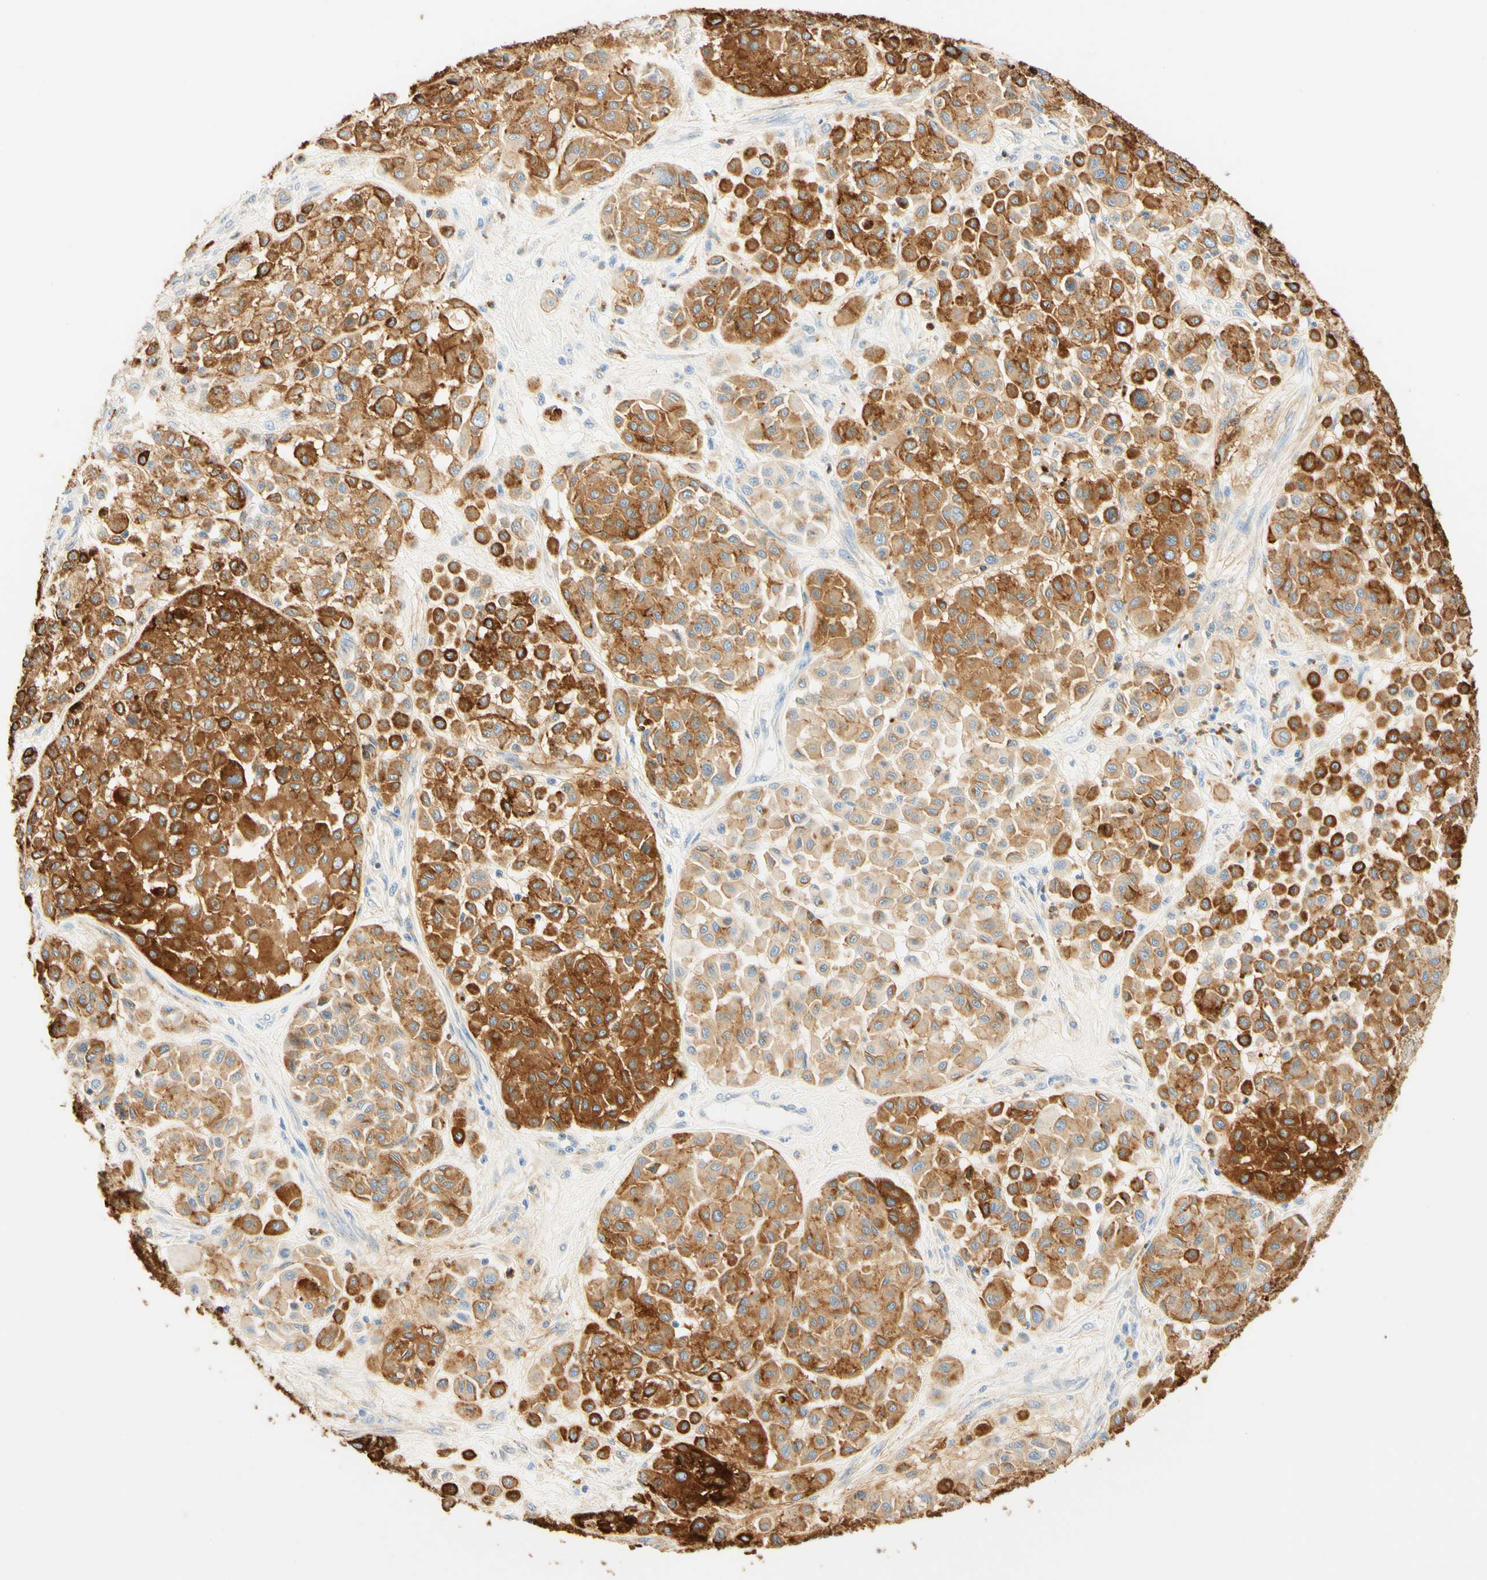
{"staining": {"intensity": "strong", "quantity": "25%-75%", "location": "cytoplasmic/membranous"}, "tissue": "melanoma", "cell_type": "Tumor cells", "image_type": "cancer", "snomed": [{"axis": "morphology", "description": "Malignant melanoma, Metastatic site"}, {"axis": "topography", "description": "Soft tissue"}], "caption": "Protein expression analysis of human malignant melanoma (metastatic site) reveals strong cytoplasmic/membranous staining in about 25%-75% of tumor cells.", "gene": "CD63", "patient": {"sex": "male", "age": 41}}